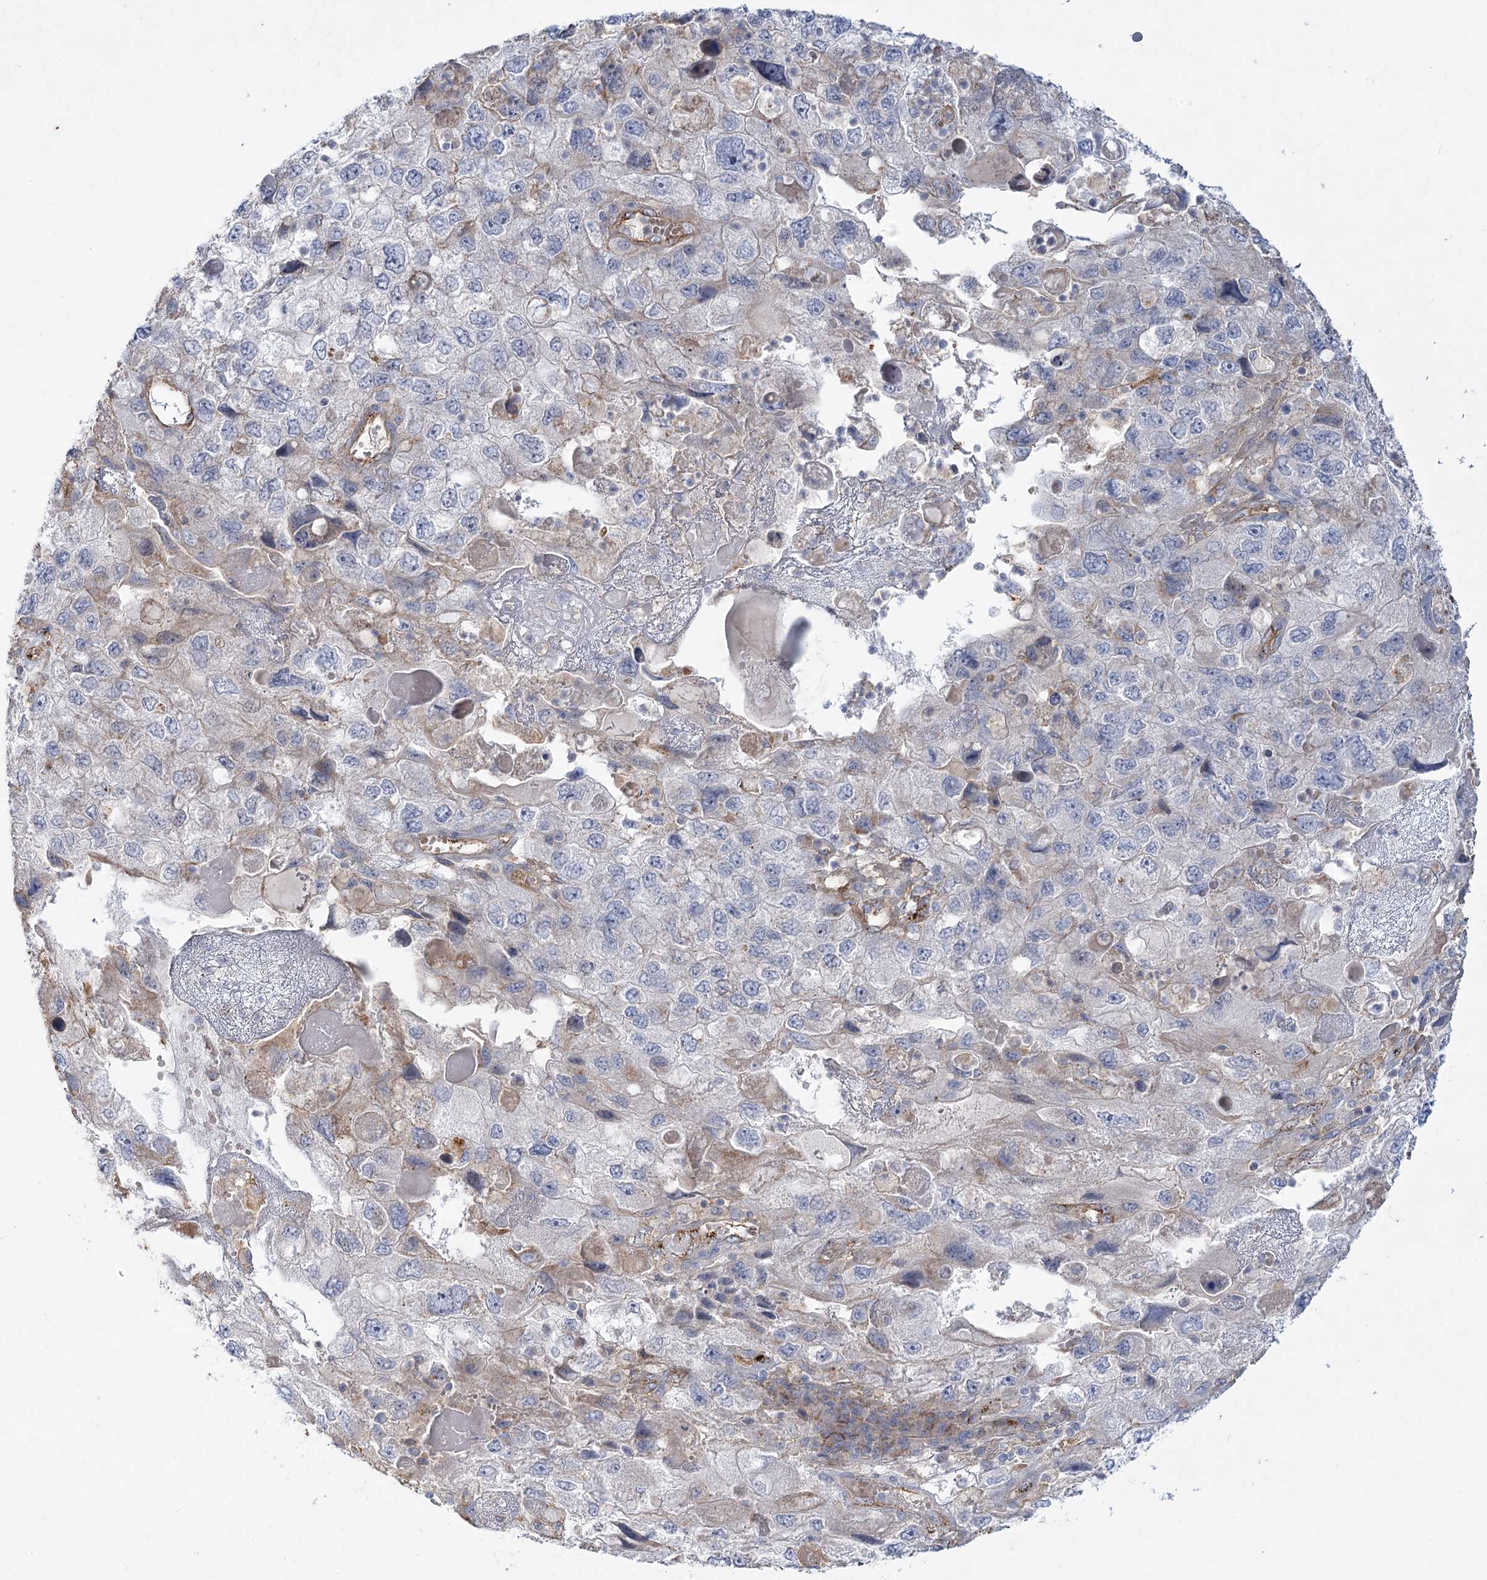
{"staining": {"intensity": "negative", "quantity": "none", "location": "none"}, "tissue": "endometrial cancer", "cell_type": "Tumor cells", "image_type": "cancer", "snomed": [{"axis": "morphology", "description": "Adenocarcinoma, NOS"}, {"axis": "topography", "description": "Endometrium"}], "caption": "Tumor cells are negative for protein expression in human adenocarcinoma (endometrial). Nuclei are stained in blue.", "gene": "KBTBD4", "patient": {"sex": "female", "age": 49}}